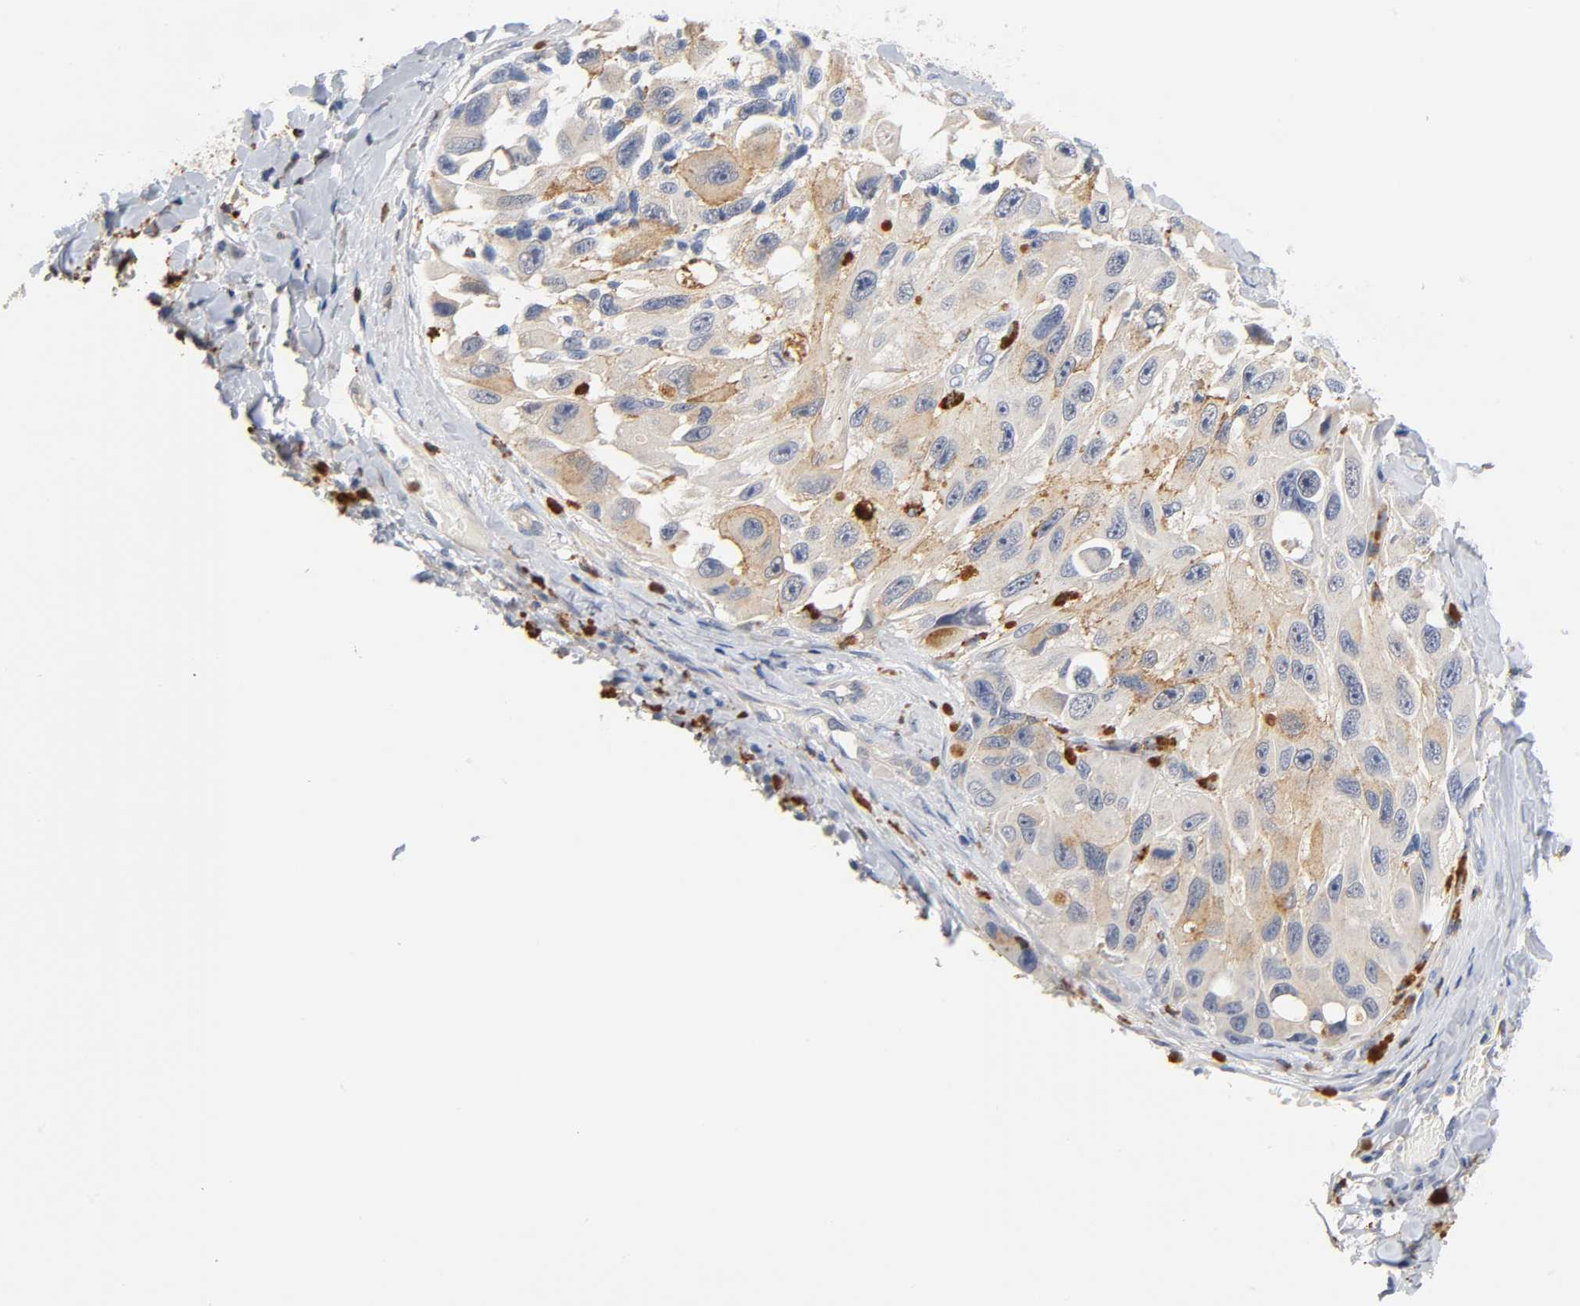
{"staining": {"intensity": "weak", "quantity": "25%-75%", "location": "cytoplasmic/membranous"}, "tissue": "melanoma", "cell_type": "Tumor cells", "image_type": "cancer", "snomed": [{"axis": "morphology", "description": "Malignant melanoma, NOS"}, {"axis": "topography", "description": "Skin"}], "caption": "A high-resolution image shows immunohistochemistry staining of melanoma, which demonstrates weak cytoplasmic/membranous staining in about 25%-75% of tumor cells.", "gene": "UCKL1", "patient": {"sex": "female", "age": 73}}